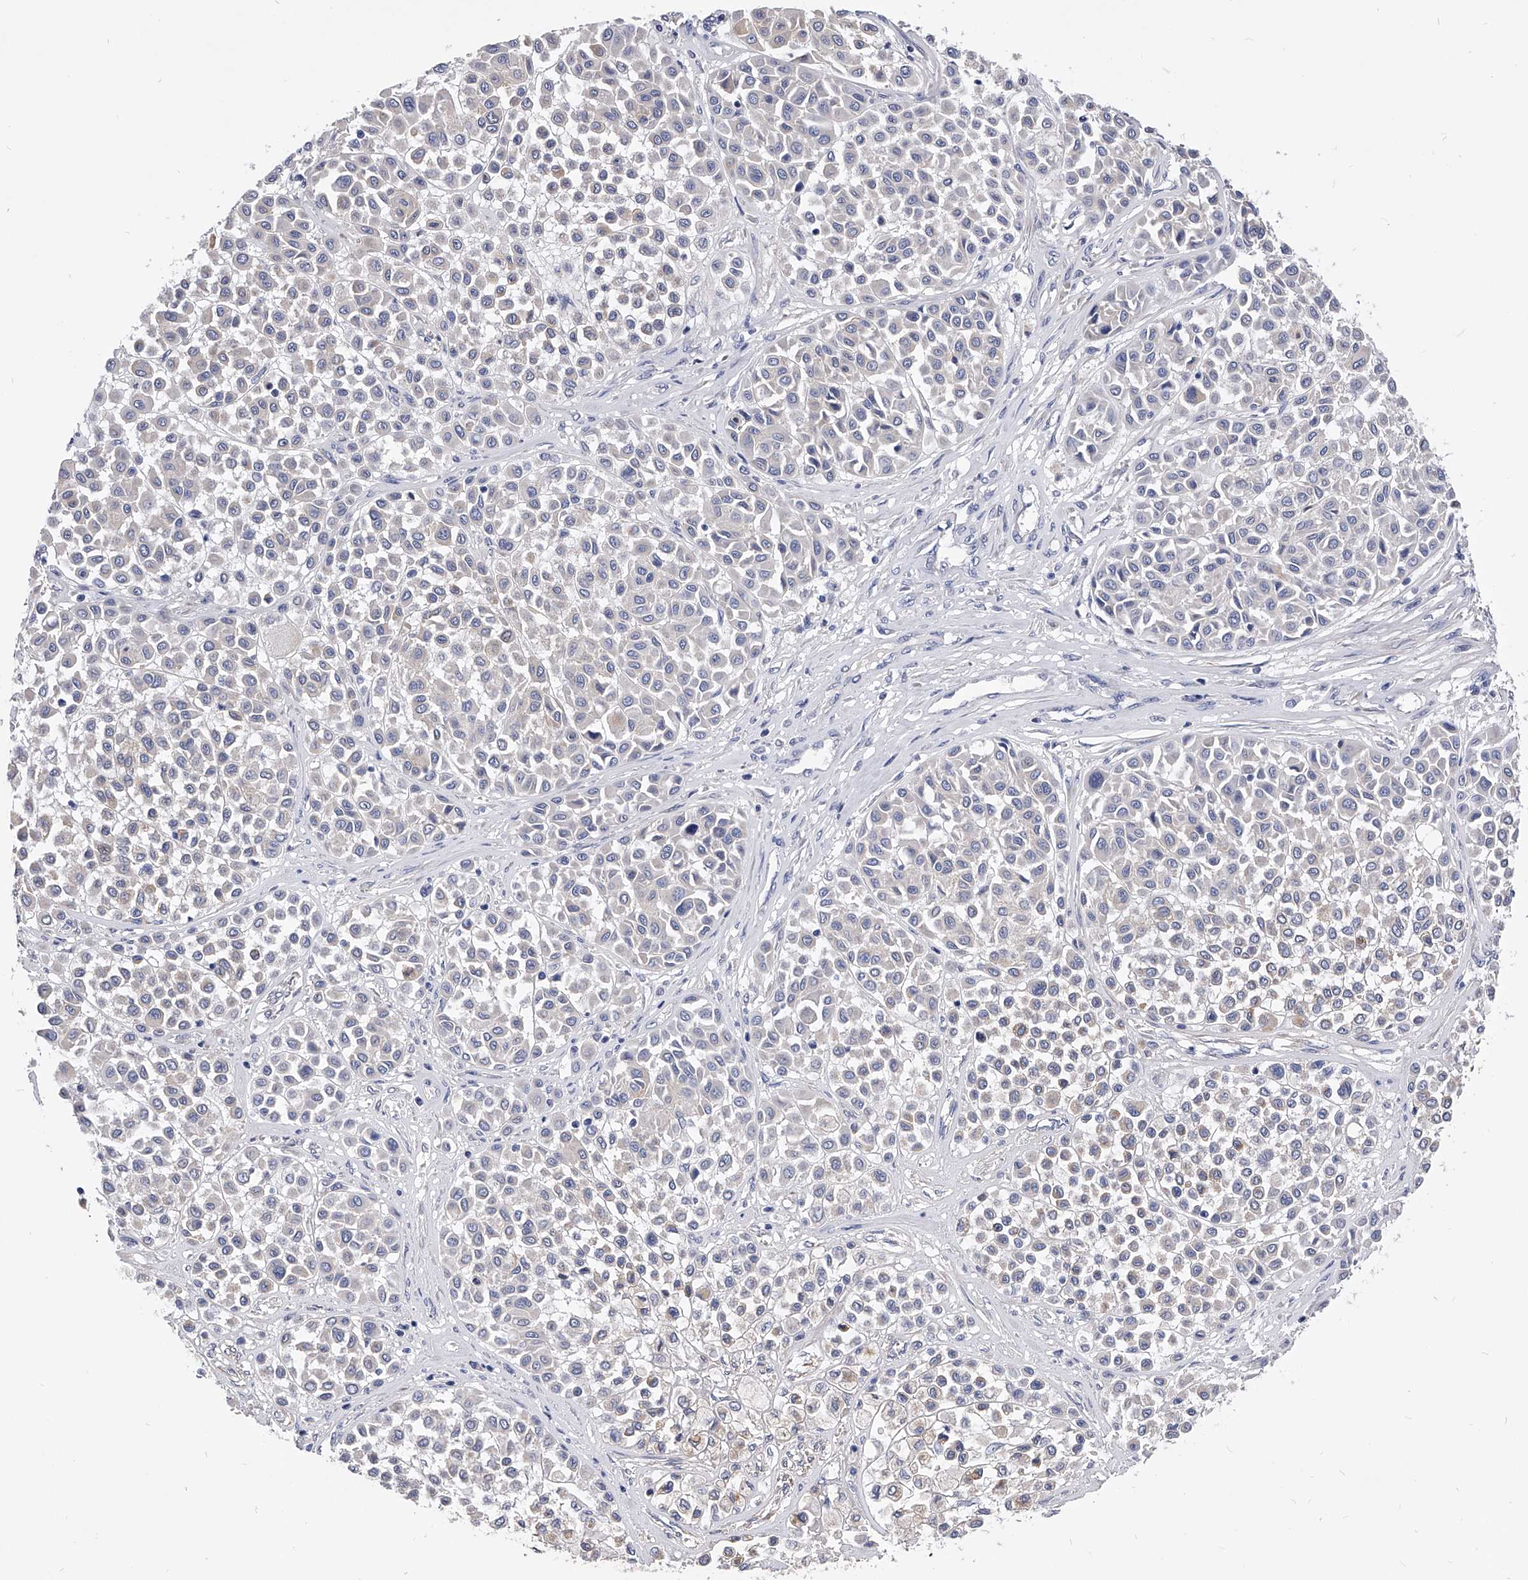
{"staining": {"intensity": "weak", "quantity": "<25%", "location": "cytoplasmic/membranous"}, "tissue": "melanoma", "cell_type": "Tumor cells", "image_type": "cancer", "snomed": [{"axis": "morphology", "description": "Malignant melanoma, Metastatic site"}, {"axis": "topography", "description": "Soft tissue"}], "caption": "Tumor cells are negative for brown protein staining in melanoma.", "gene": "ZNF529", "patient": {"sex": "male", "age": 41}}